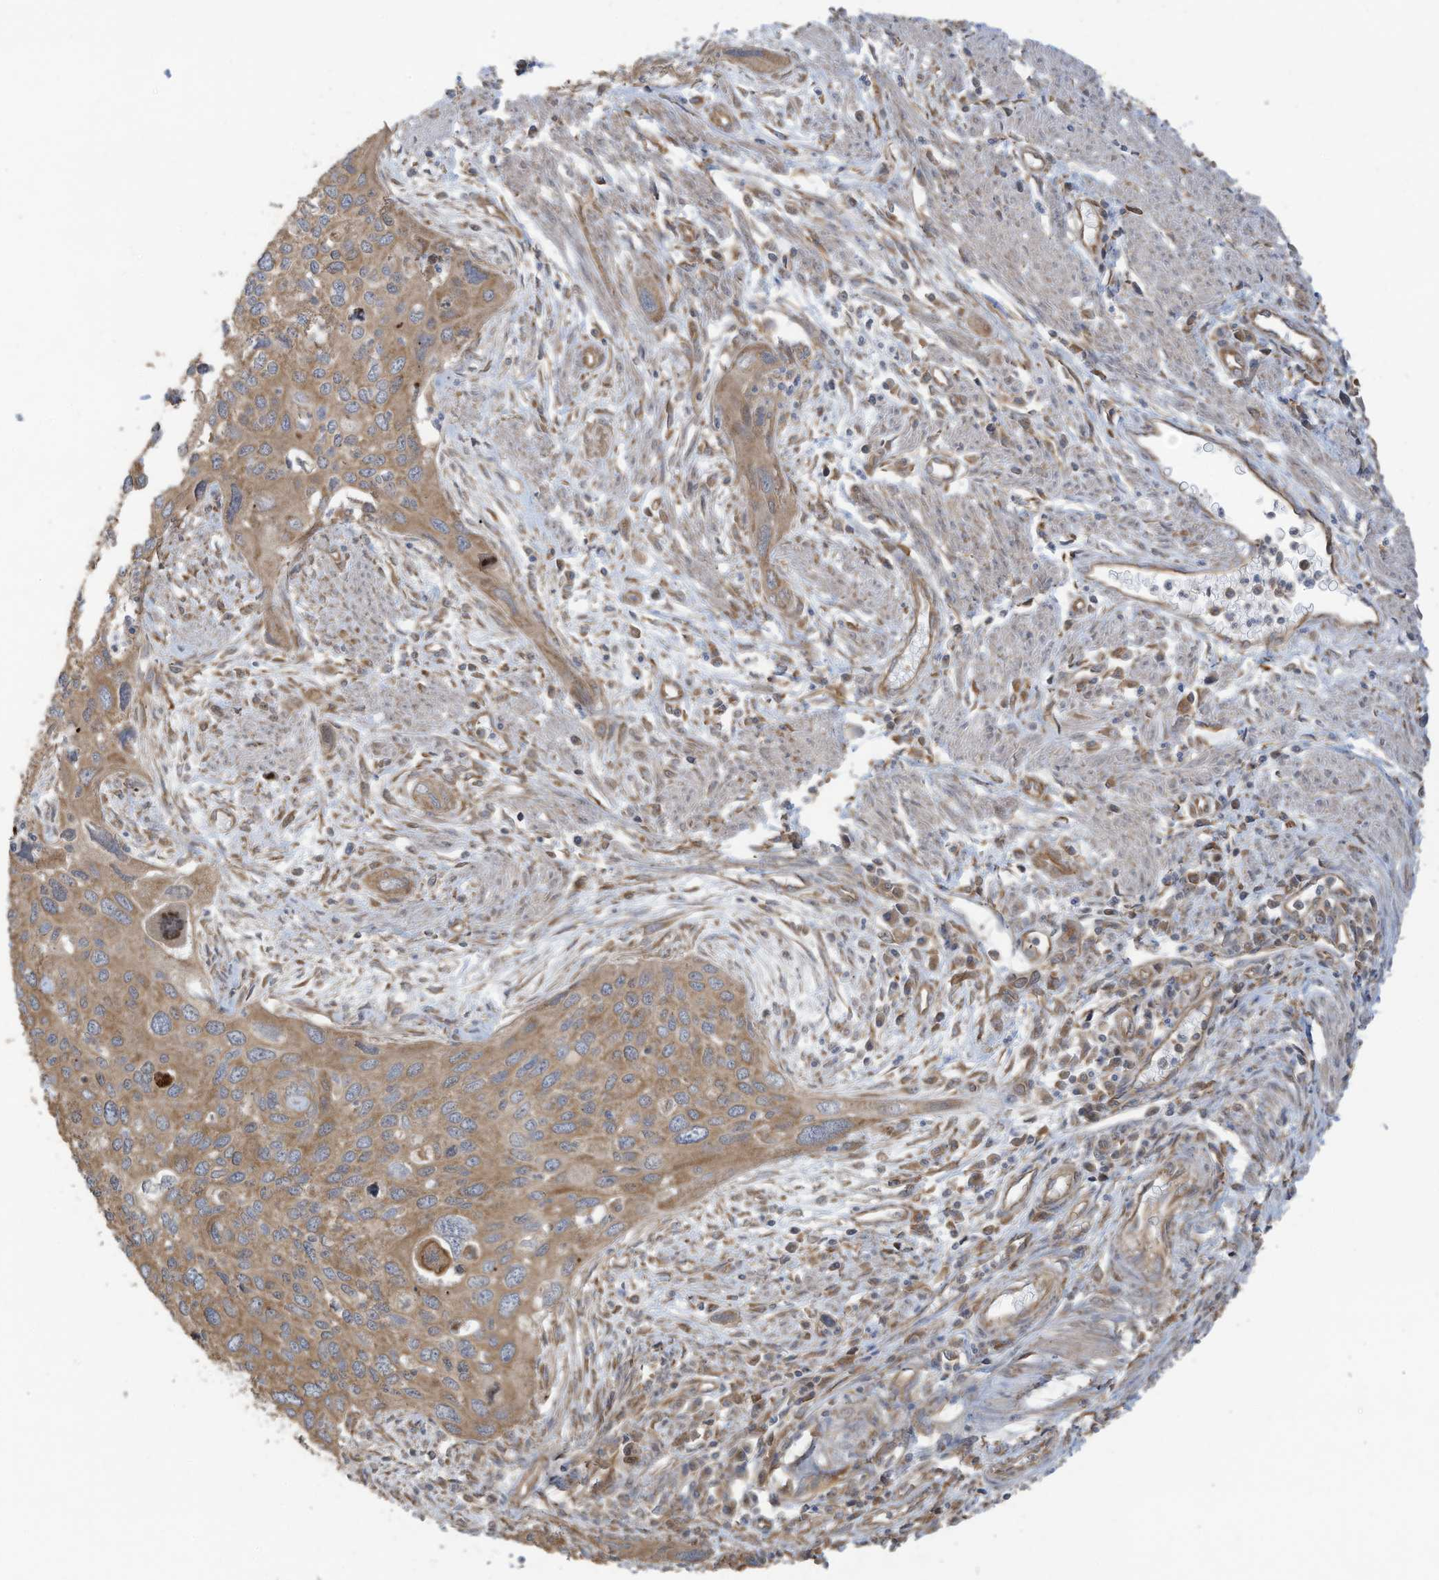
{"staining": {"intensity": "moderate", "quantity": ">75%", "location": "cytoplasmic/membranous"}, "tissue": "cervical cancer", "cell_type": "Tumor cells", "image_type": "cancer", "snomed": [{"axis": "morphology", "description": "Squamous cell carcinoma, NOS"}, {"axis": "topography", "description": "Cervix"}], "caption": "Protein staining by immunohistochemistry exhibits moderate cytoplasmic/membranous staining in about >75% of tumor cells in squamous cell carcinoma (cervical). The staining was performed using DAB (3,3'-diaminobenzidine) to visualize the protein expression in brown, while the nuclei were stained in blue with hematoxylin (Magnification: 20x).", "gene": "CGAS", "patient": {"sex": "female", "age": 55}}